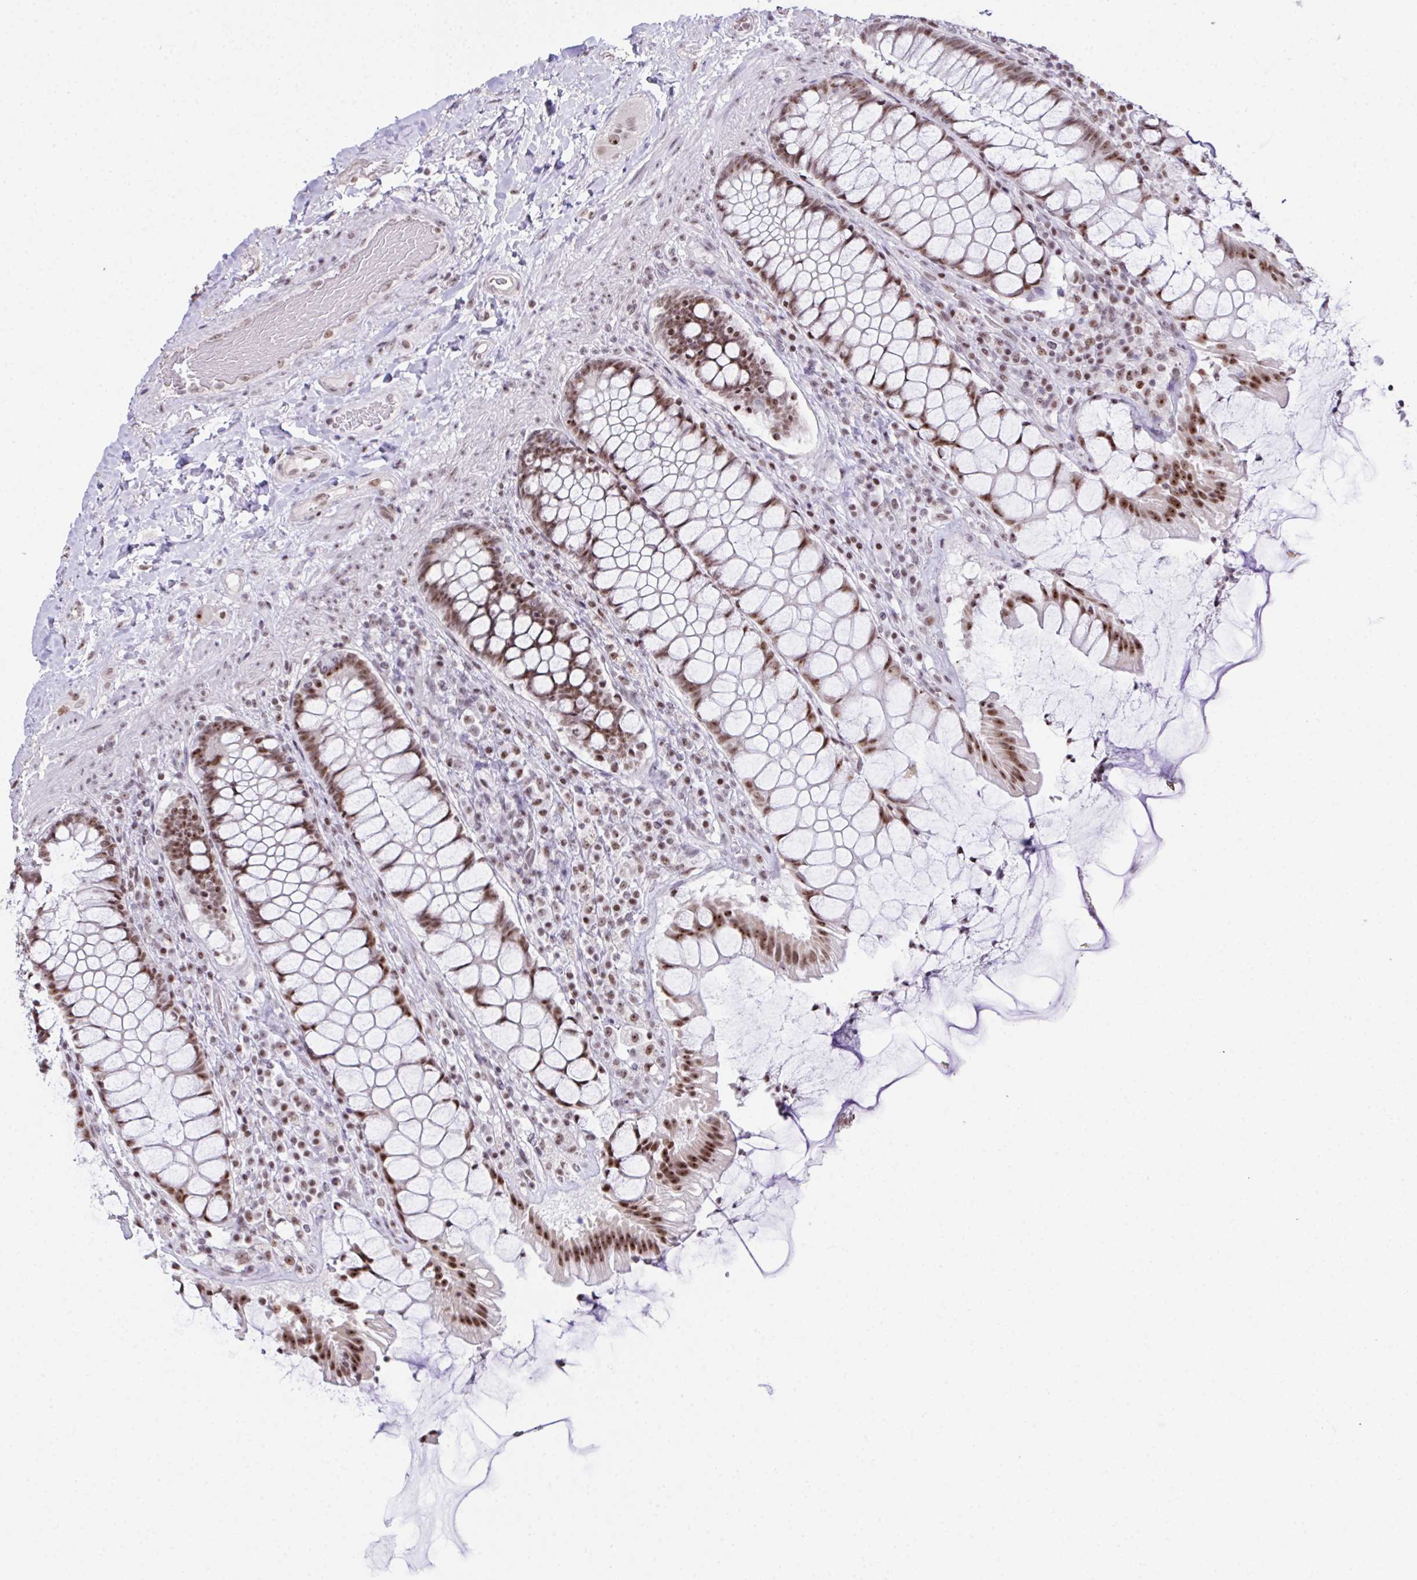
{"staining": {"intensity": "moderate", "quantity": ">75%", "location": "nuclear"}, "tissue": "rectum", "cell_type": "Glandular cells", "image_type": "normal", "snomed": [{"axis": "morphology", "description": "Normal tissue, NOS"}, {"axis": "topography", "description": "Rectum"}], "caption": "A medium amount of moderate nuclear positivity is appreciated in approximately >75% of glandular cells in benign rectum. The staining was performed using DAB (3,3'-diaminobenzidine), with brown indicating positive protein expression. Nuclei are stained blue with hematoxylin.", "gene": "ZNF800", "patient": {"sex": "female", "age": 58}}